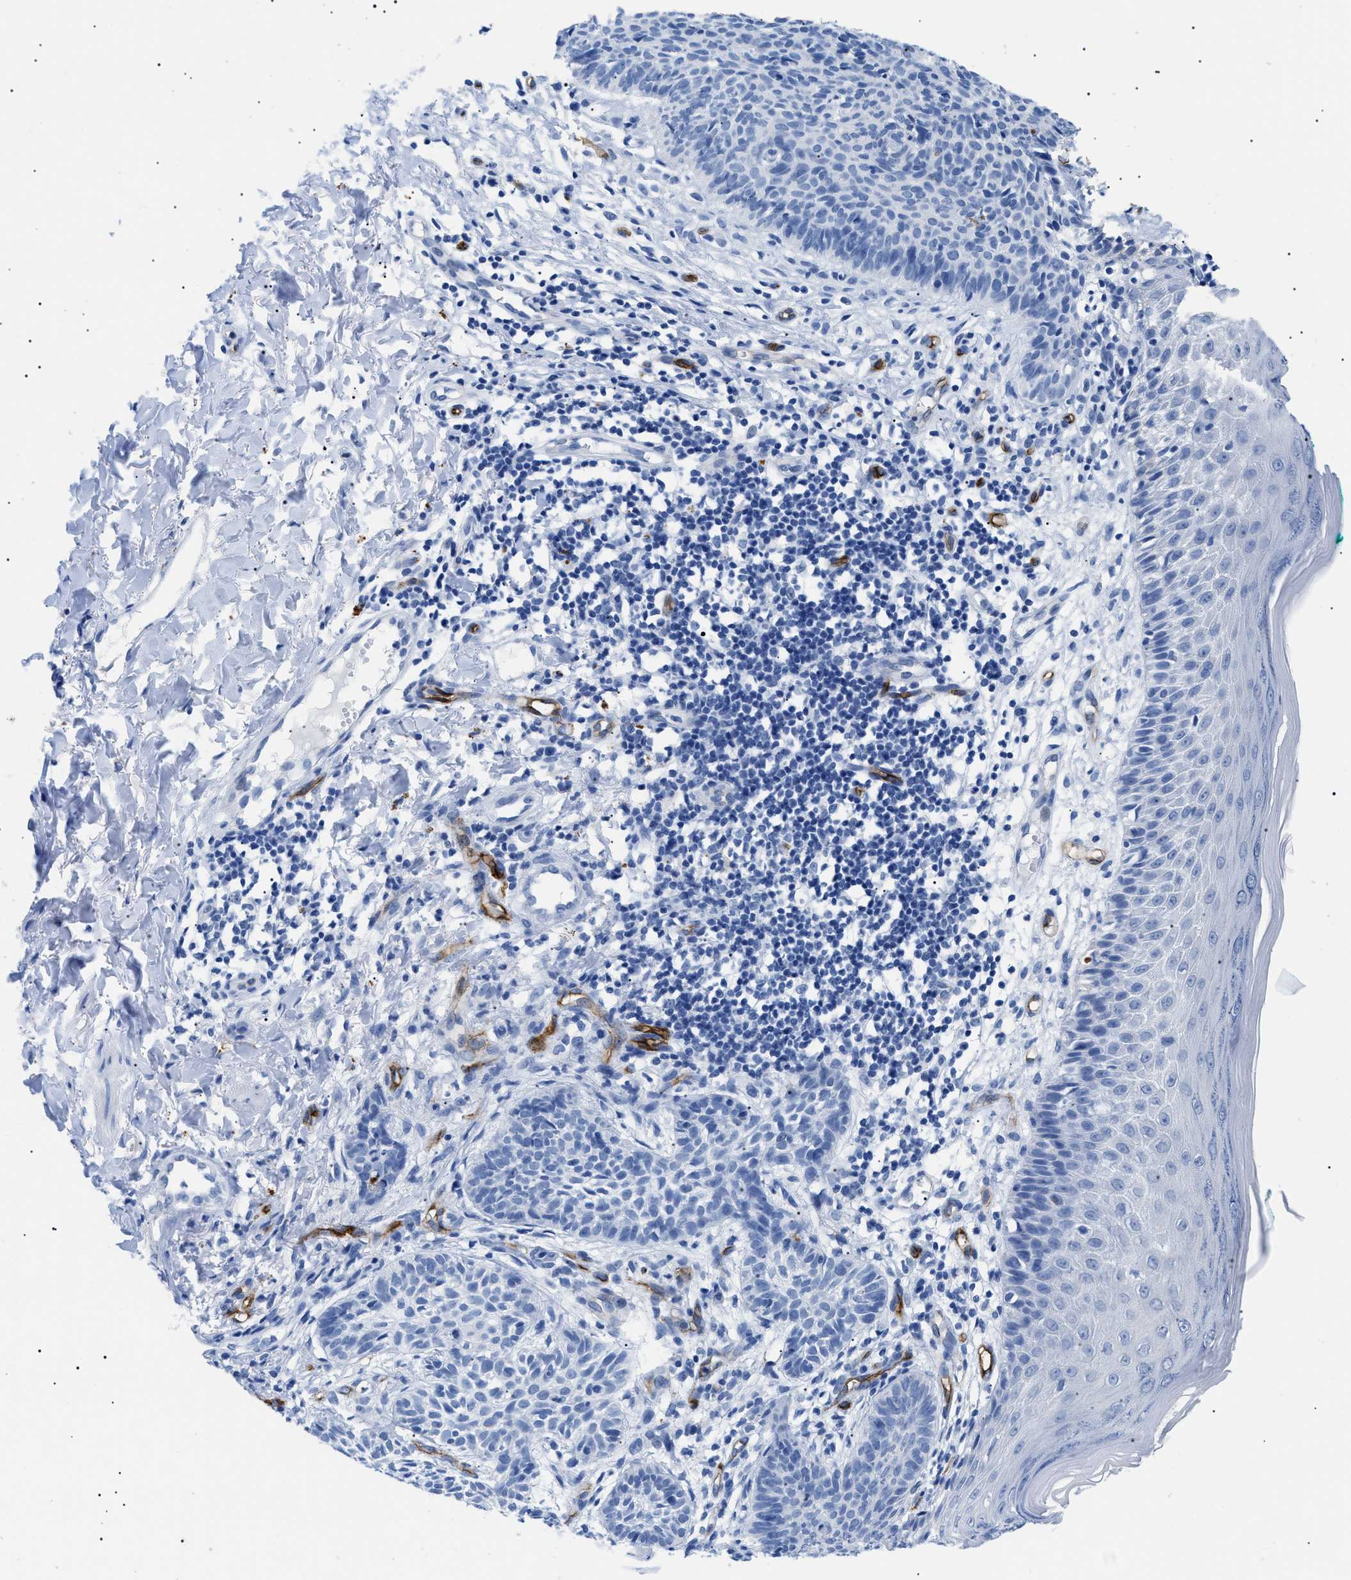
{"staining": {"intensity": "negative", "quantity": "none", "location": "none"}, "tissue": "skin cancer", "cell_type": "Tumor cells", "image_type": "cancer", "snomed": [{"axis": "morphology", "description": "Basal cell carcinoma"}, {"axis": "topography", "description": "Skin"}], "caption": "This histopathology image is of skin cancer (basal cell carcinoma) stained with immunohistochemistry (IHC) to label a protein in brown with the nuclei are counter-stained blue. There is no staining in tumor cells.", "gene": "PODXL", "patient": {"sex": "male", "age": 60}}